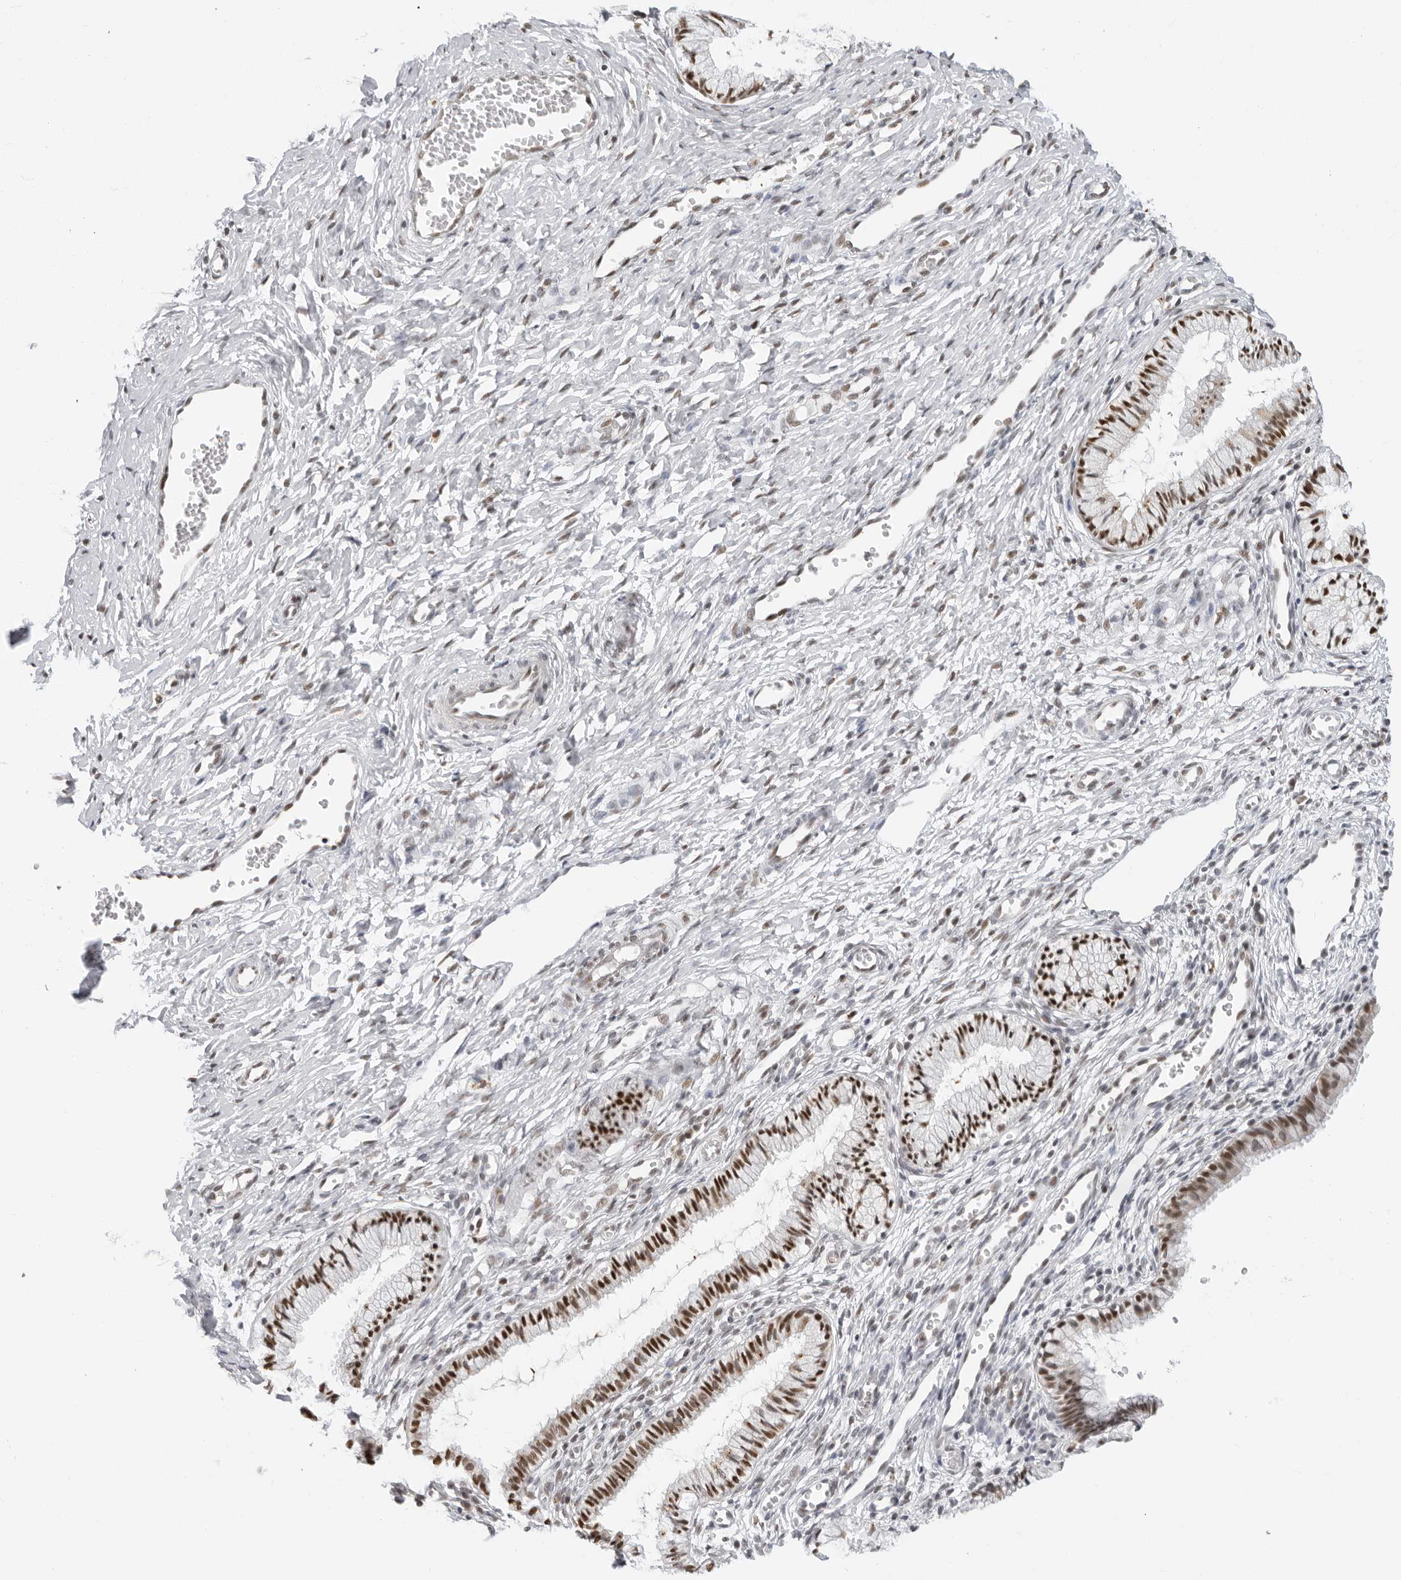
{"staining": {"intensity": "moderate", "quantity": ">75%", "location": "nuclear"}, "tissue": "cervix", "cell_type": "Glandular cells", "image_type": "normal", "snomed": [{"axis": "morphology", "description": "Normal tissue, NOS"}, {"axis": "topography", "description": "Cervix"}], "caption": "Moderate nuclear protein staining is identified in about >75% of glandular cells in cervix.", "gene": "MSH6", "patient": {"sex": "female", "age": 27}}